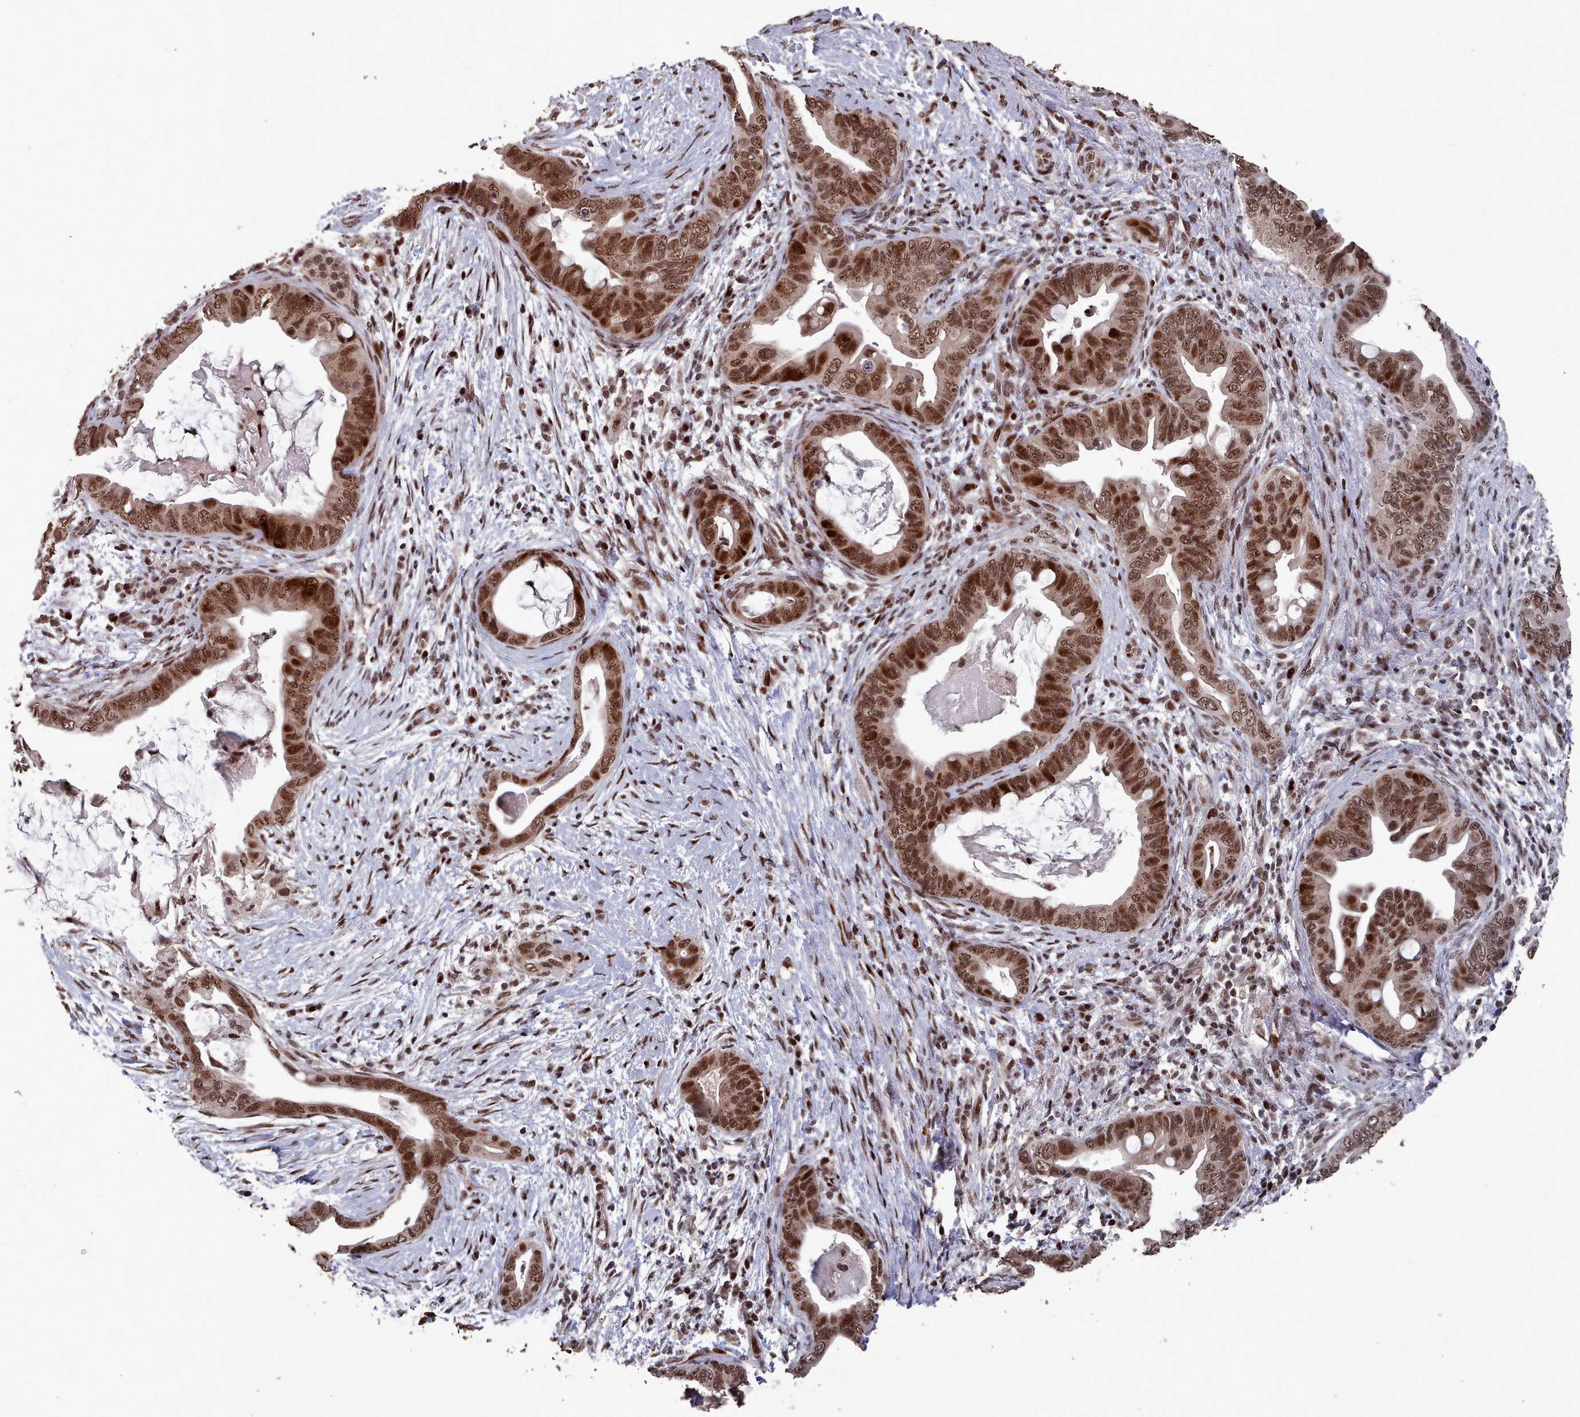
{"staining": {"intensity": "strong", "quantity": ">75%", "location": "nuclear"}, "tissue": "pancreatic cancer", "cell_type": "Tumor cells", "image_type": "cancer", "snomed": [{"axis": "morphology", "description": "Adenocarcinoma, NOS"}, {"axis": "topography", "description": "Pancreas"}], "caption": "The image shows immunohistochemical staining of pancreatic cancer. There is strong nuclear expression is present in about >75% of tumor cells.", "gene": "PNRC2", "patient": {"sex": "male", "age": 75}}